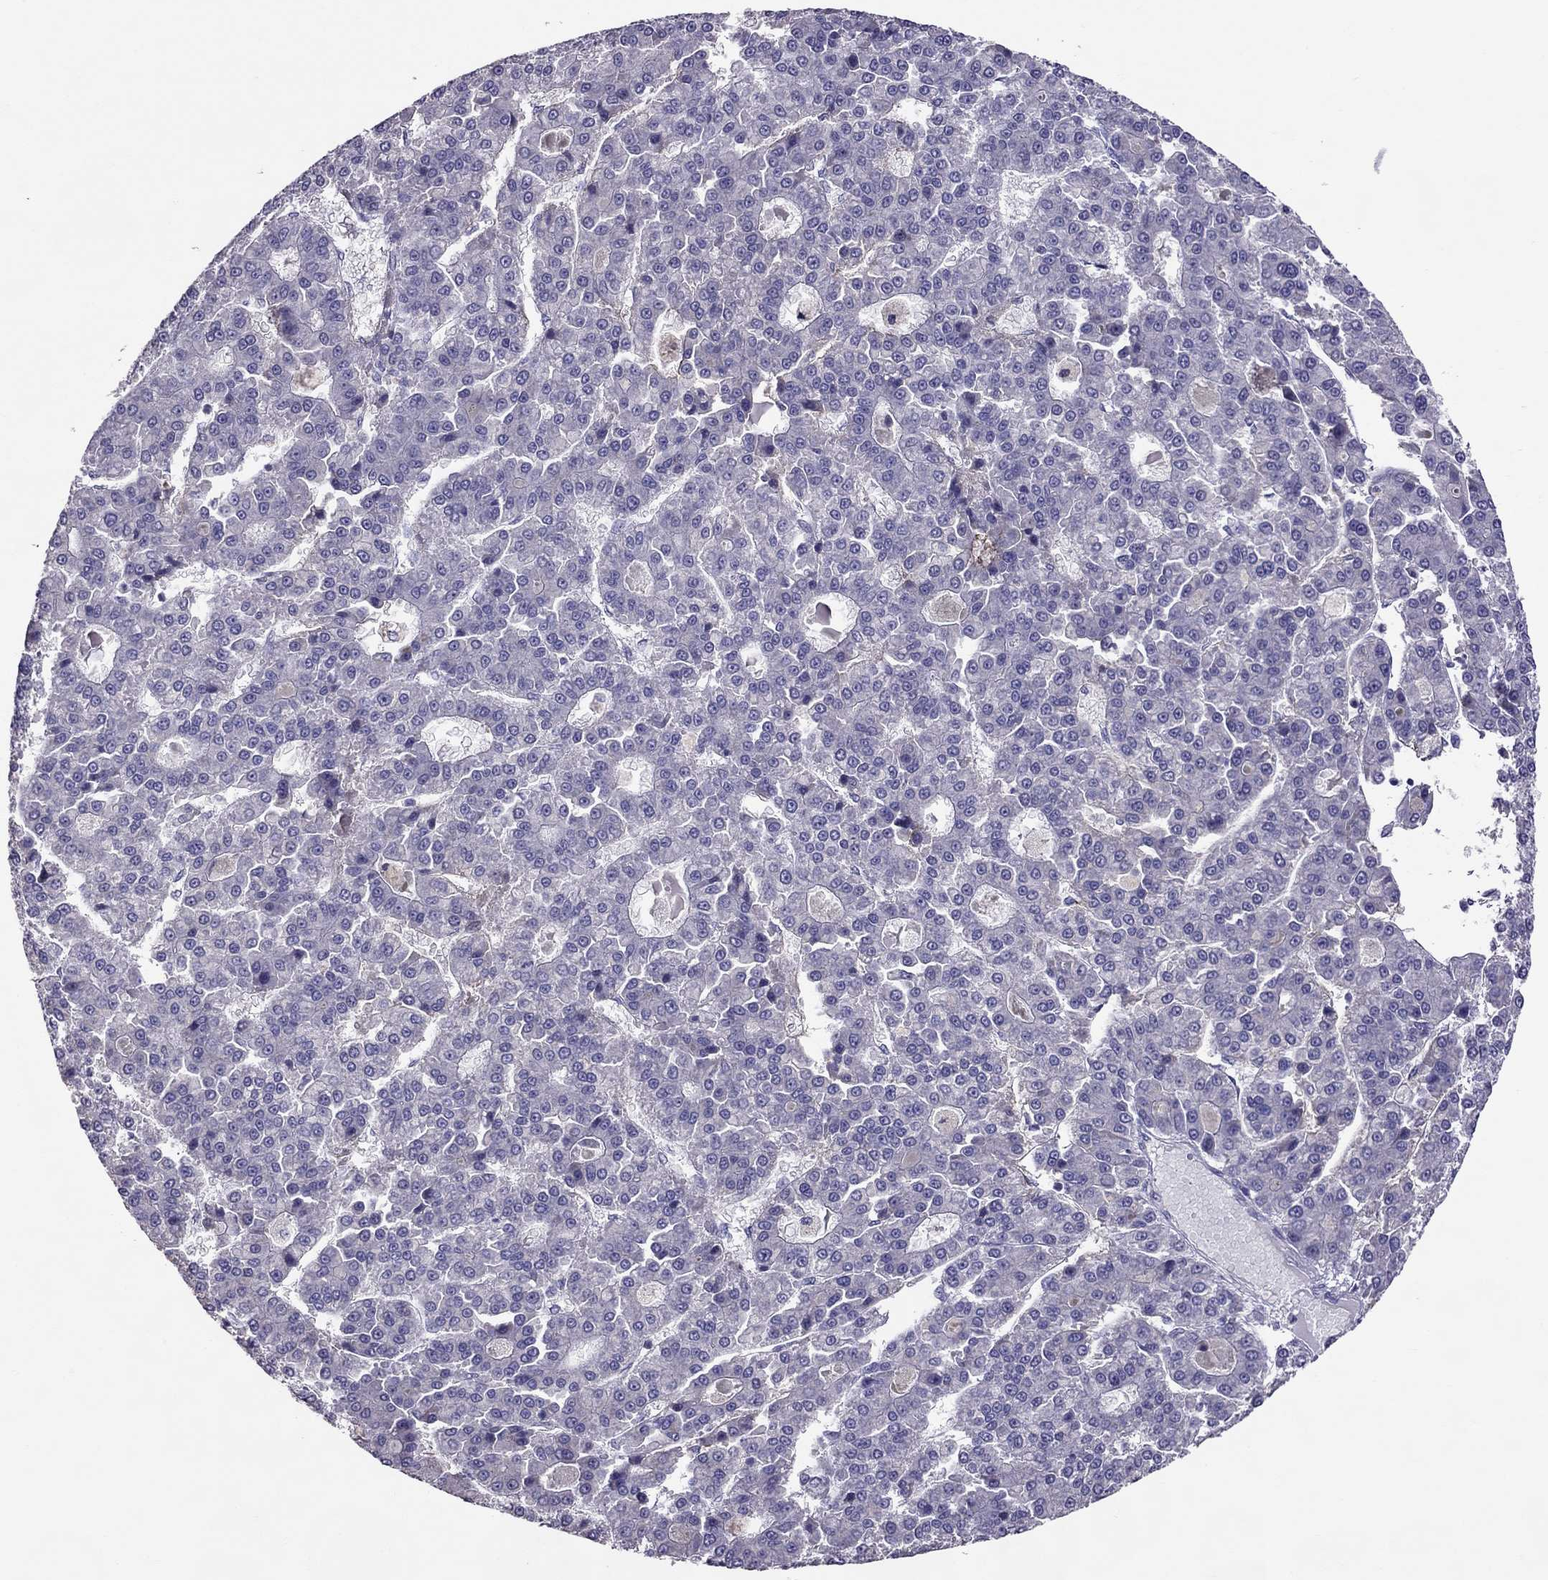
{"staining": {"intensity": "negative", "quantity": "none", "location": "none"}, "tissue": "liver cancer", "cell_type": "Tumor cells", "image_type": "cancer", "snomed": [{"axis": "morphology", "description": "Carcinoma, Hepatocellular, NOS"}, {"axis": "topography", "description": "Liver"}], "caption": "A photomicrograph of hepatocellular carcinoma (liver) stained for a protein exhibits no brown staining in tumor cells.", "gene": "LRRC46", "patient": {"sex": "male", "age": 70}}